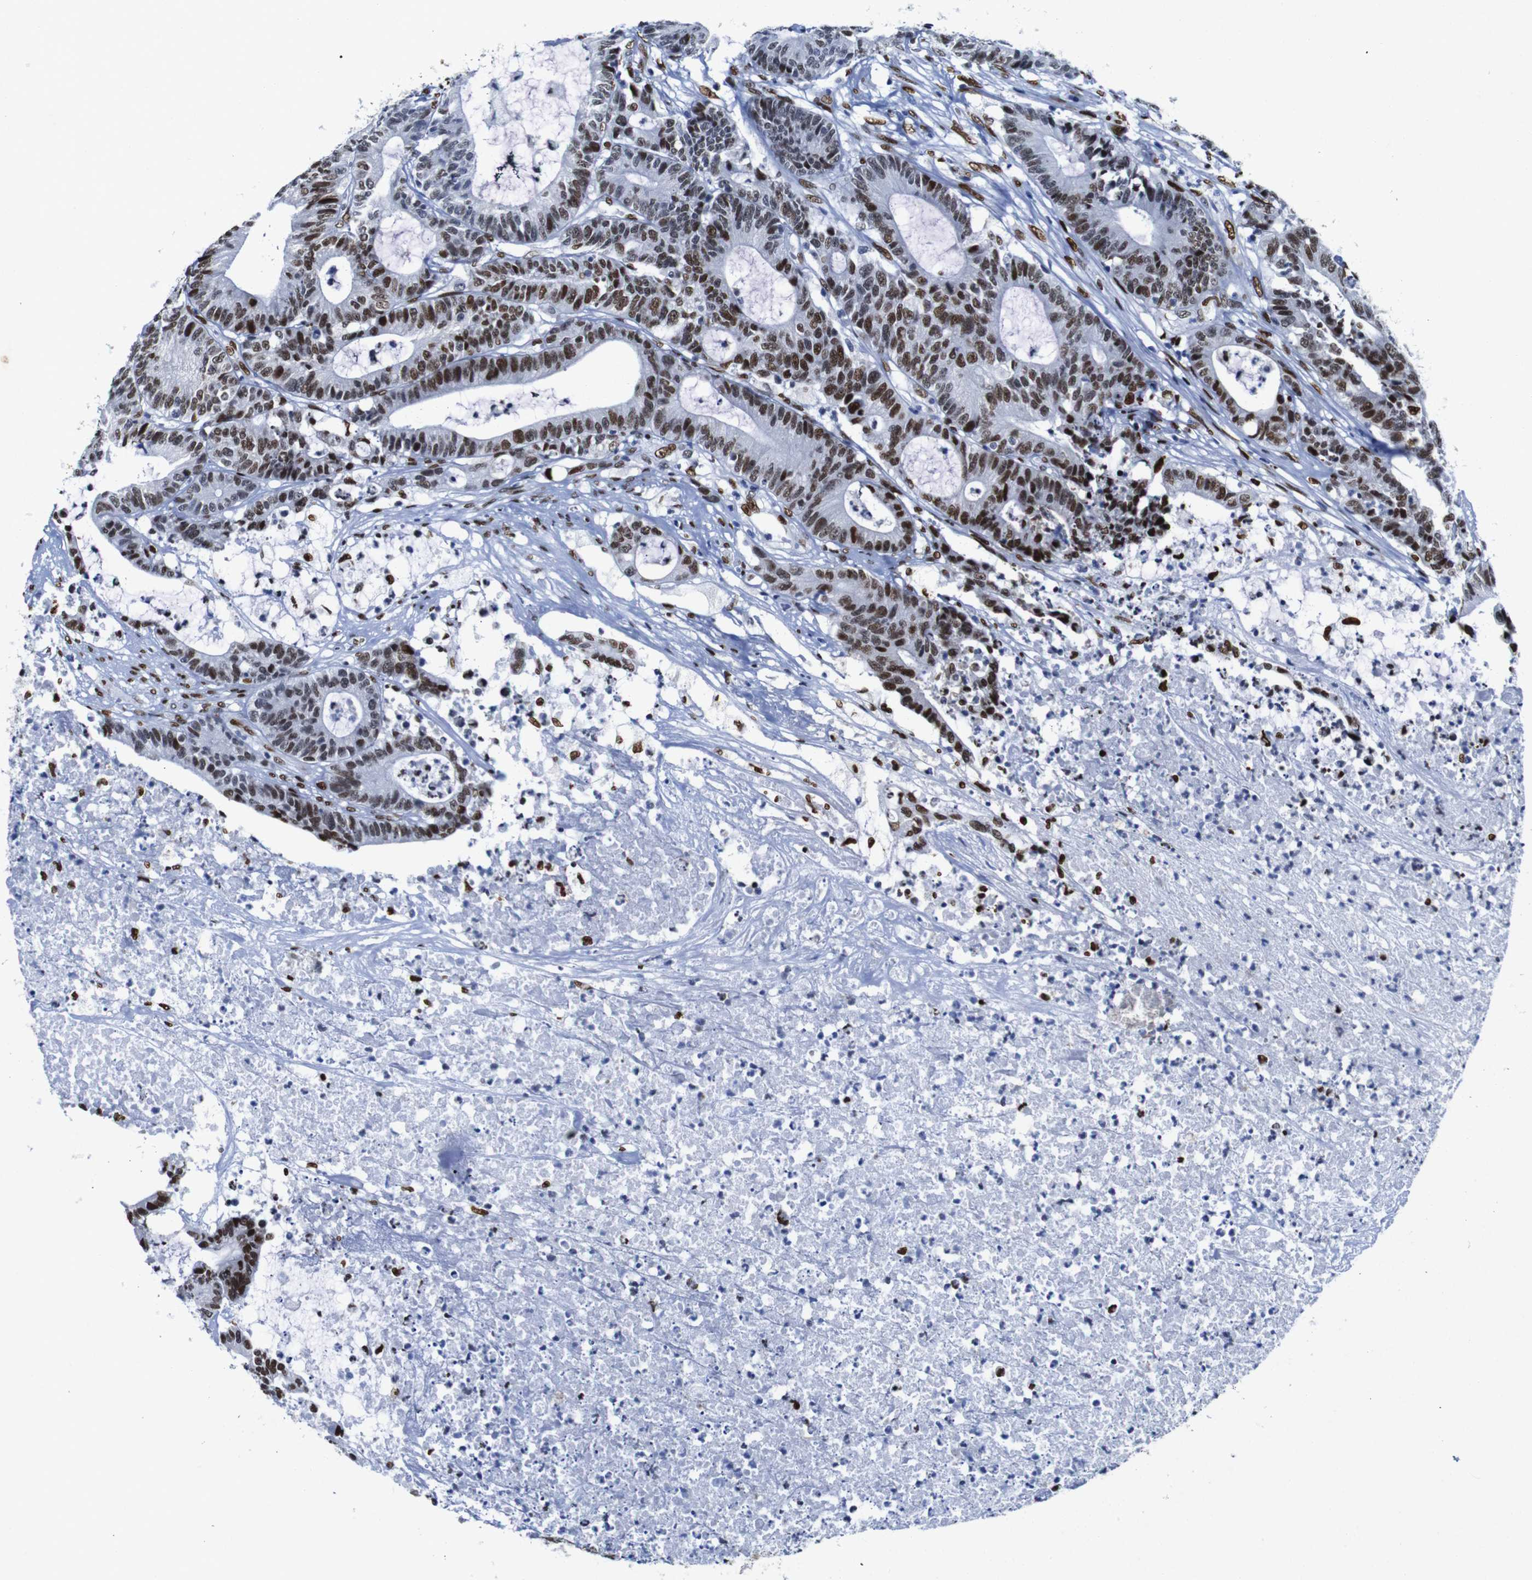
{"staining": {"intensity": "moderate", "quantity": ">75%", "location": "nuclear"}, "tissue": "colorectal cancer", "cell_type": "Tumor cells", "image_type": "cancer", "snomed": [{"axis": "morphology", "description": "Adenocarcinoma, NOS"}, {"axis": "topography", "description": "Colon"}], "caption": "The immunohistochemical stain shows moderate nuclear positivity in tumor cells of colorectal adenocarcinoma tissue.", "gene": "FOSL2", "patient": {"sex": "female", "age": 84}}